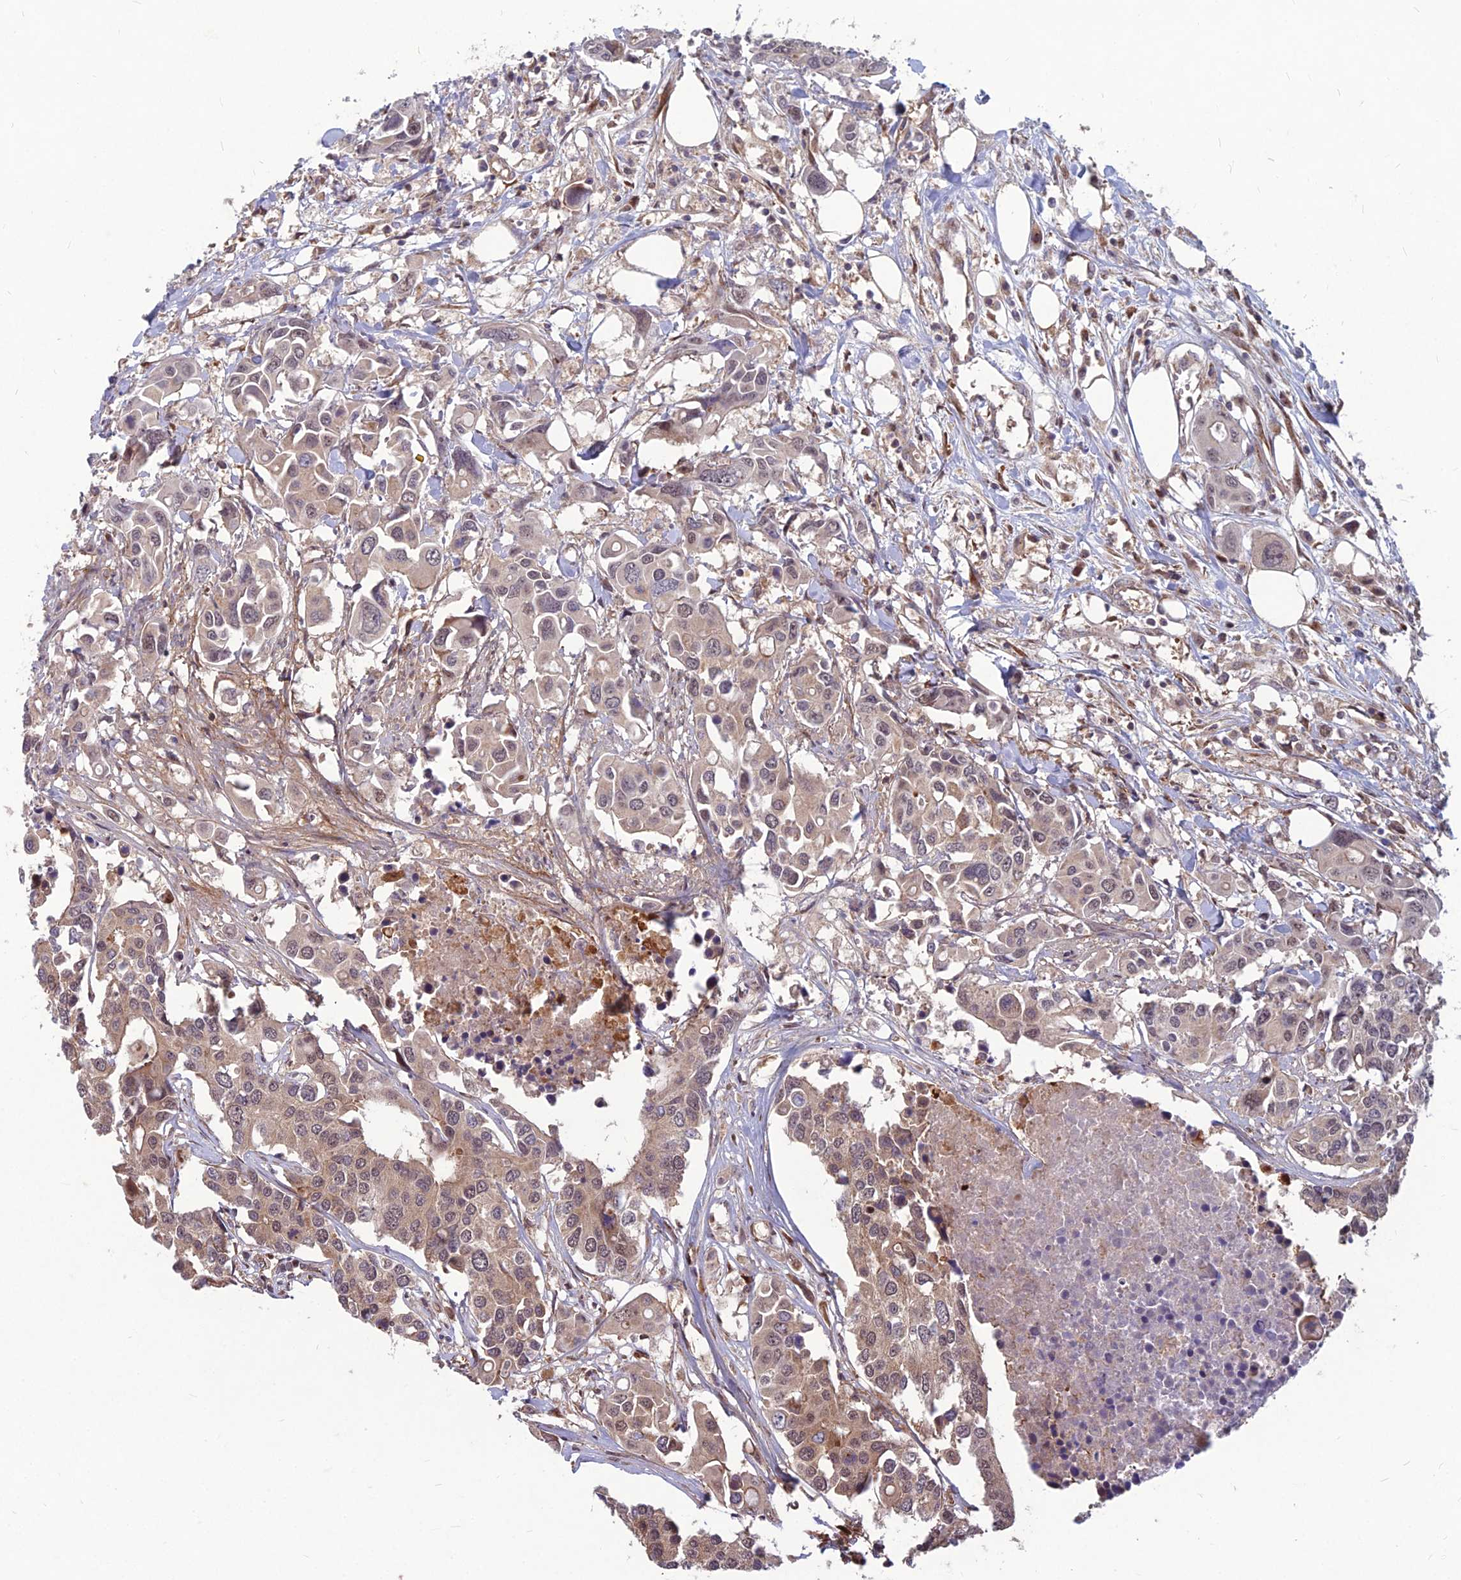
{"staining": {"intensity": "weak", "quantity": "<25%", "location": "cytoplasmic/membranous"}, "tissue": "colorectal cancer", "cell_type": "Tumor cells", "image_type": "cancer", "snomed": [{"axis": "morphology", "description": "Adenocarcinoma, NOS"}, {"axis": "topography", "description": "Colon"}], "caption": "An immunohistochemistry photomicrograph of adenocarcinoma (colorectal) is shown. There is no staining in tumor cells of adenocarcinoma (colorectal). (Stains: DAB (3,3'-diaminobenzidine) immunohistochemistry with hematoxylin counter stain, Microscopy: brightfield microscopy at high magnification).", "gene": "MFSD8", "patient": {"sex": "male", "age": 77}}